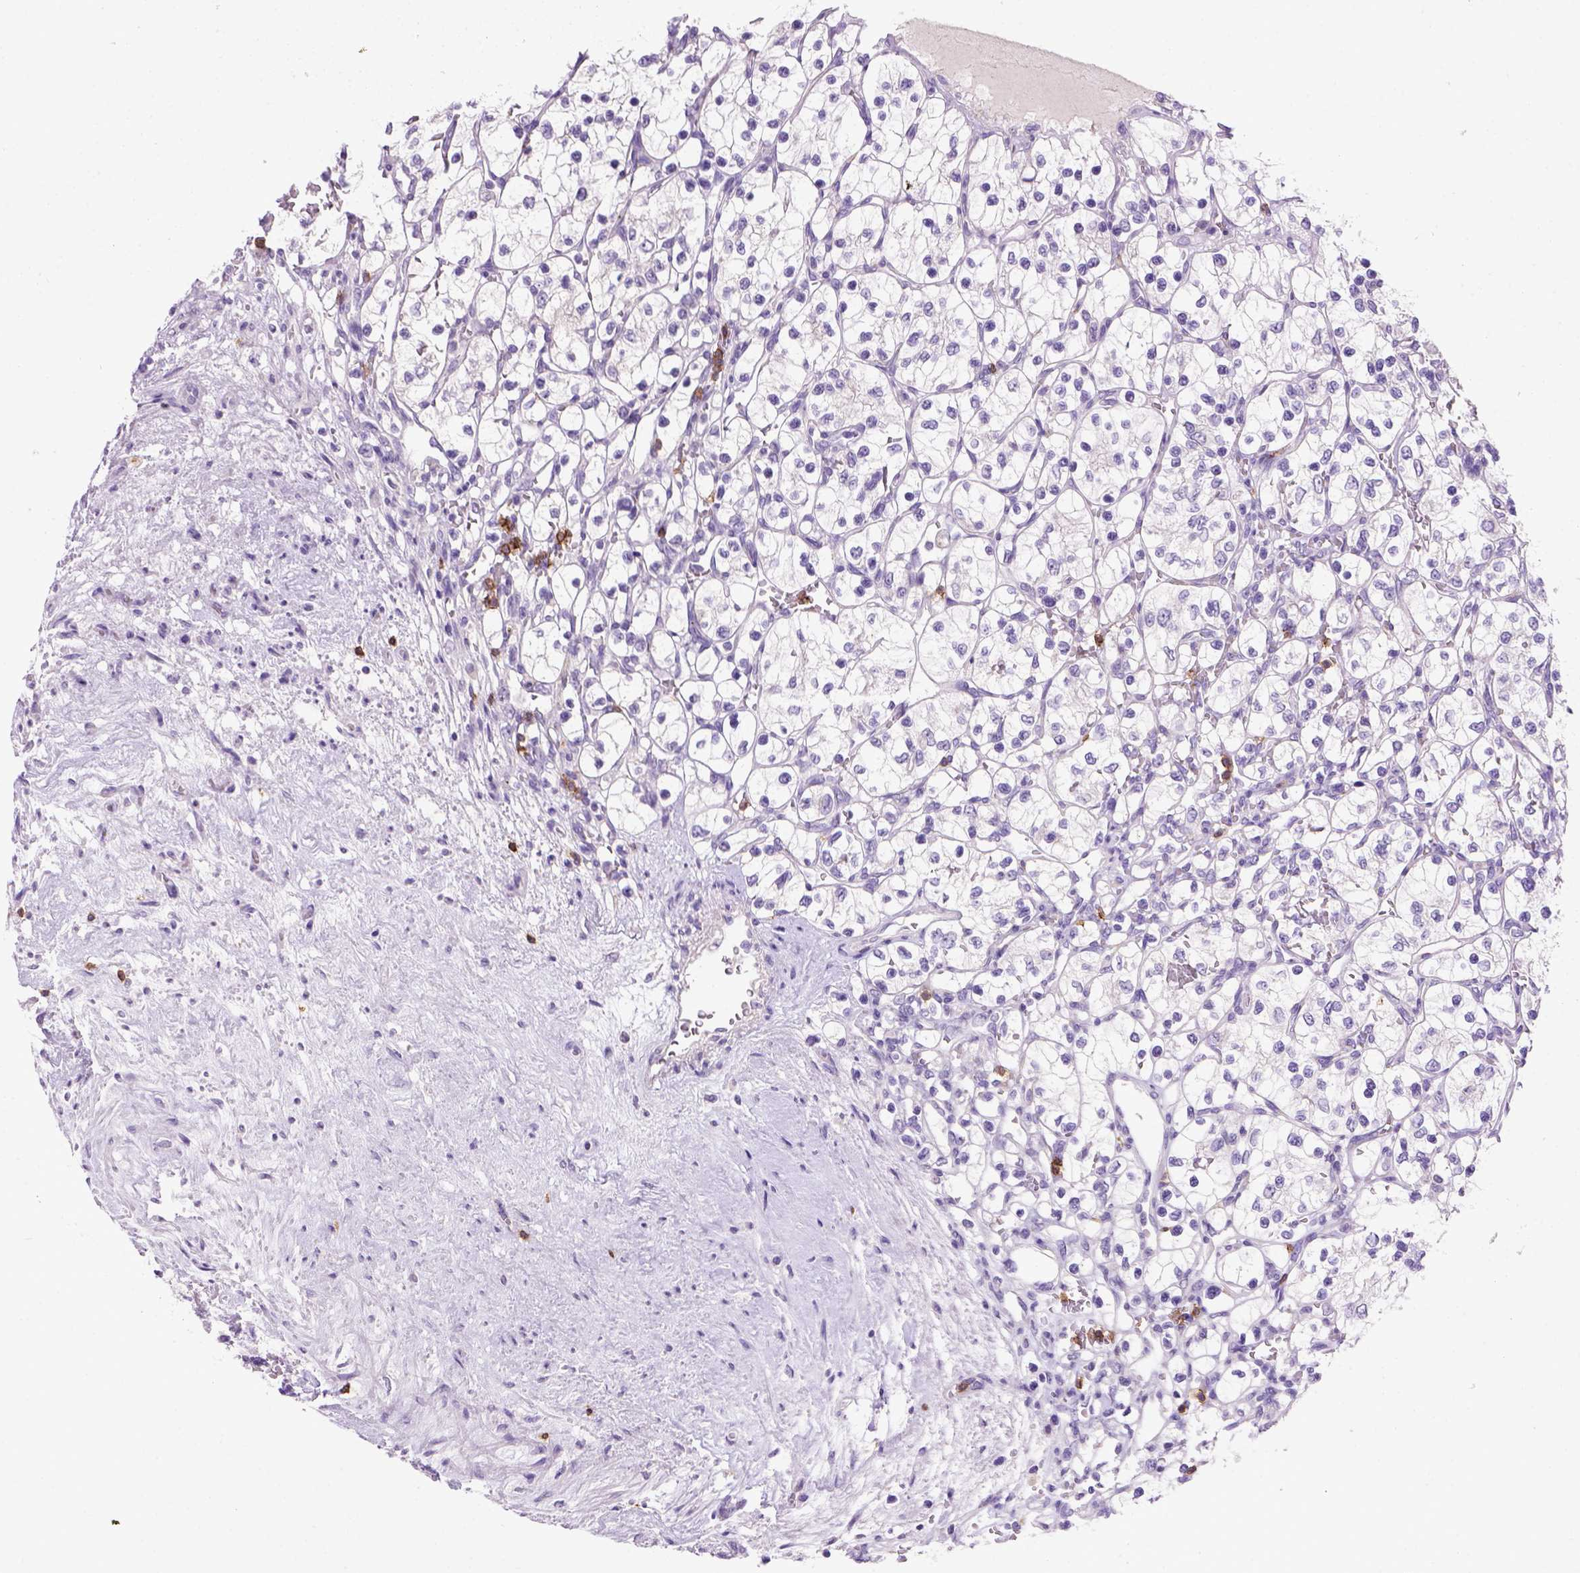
{"staining": {"intensity": "negative", "quantity": "none", "location": "none"}, "tissue": "renal cancer", "cell_type": "Tumor cells", "image_type": "cancer", "snomed": [{"axis": "morphology", "description": "Adenocarcinoma, NOS"}, {"axis": "topography", "description": "Kidney"}], "caption": "The immunohistochemistry image has no significant positivity in tumor cells of renal adenocarcinoma tissue.", "gene": "CD3E", "patient": {"sex": "female", "age": 69}}